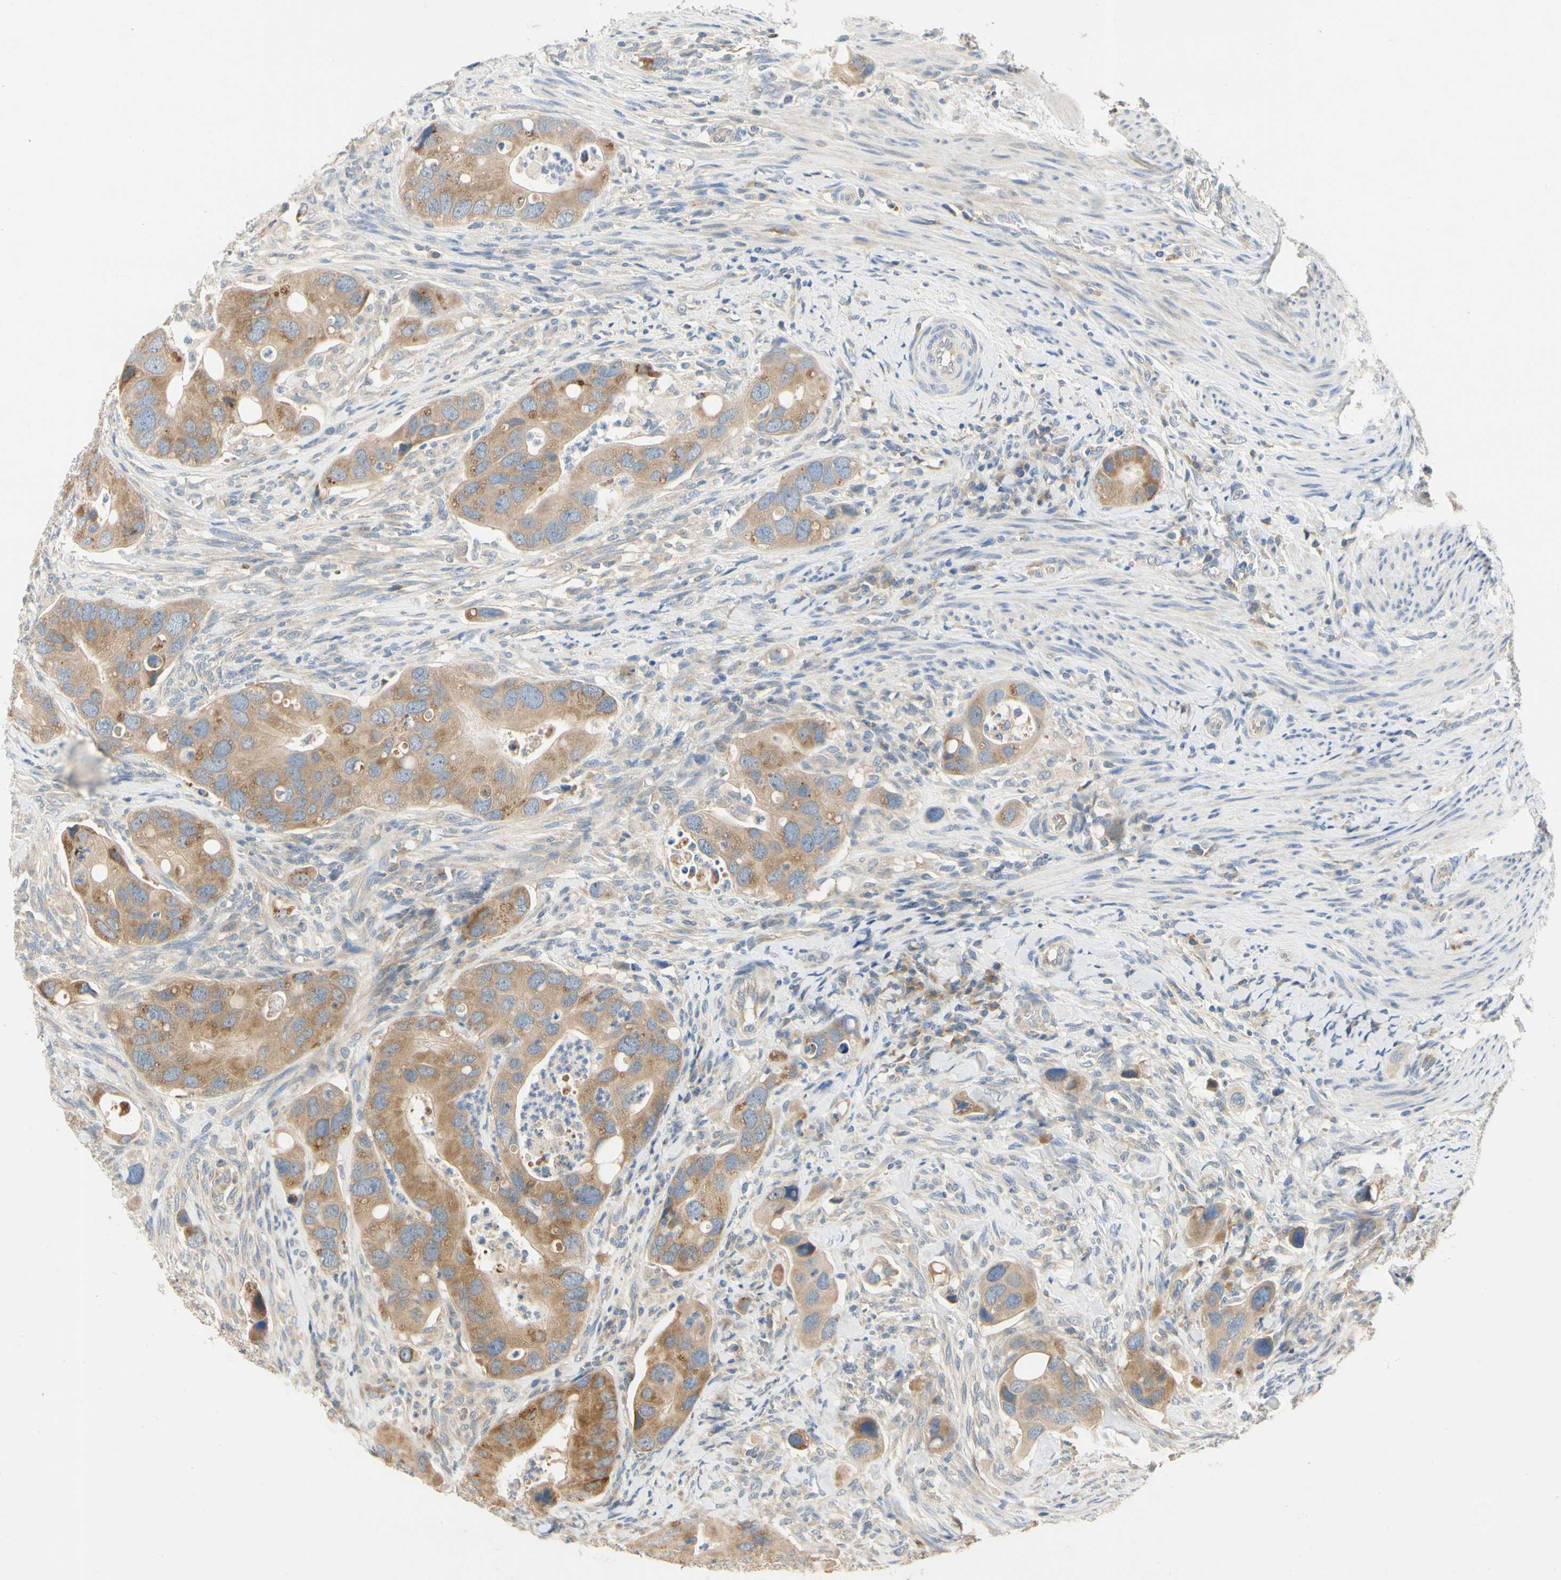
{"staining": {"intensity": "moderate", "quantity": ">75%", "location": "cytoplasmic/membranous"}, "tissue": "colorectal cancer", "cell_type": "Tumor cells", "image_type": "cancer", "snomed": [{"axis": "morphology", "description": "Adenocarcinoma, NOS"}, {"axis": "topography", "description": "Rectum"}], "caption": "Human colorectal adenocarcinoma stained with a brown dye reveals moderate cytoplasmic/membranous positive positivity in about >75% of tumor cells.", "gene": "KLHDC8B", "patient": {"sex": "female", "age": 57}}